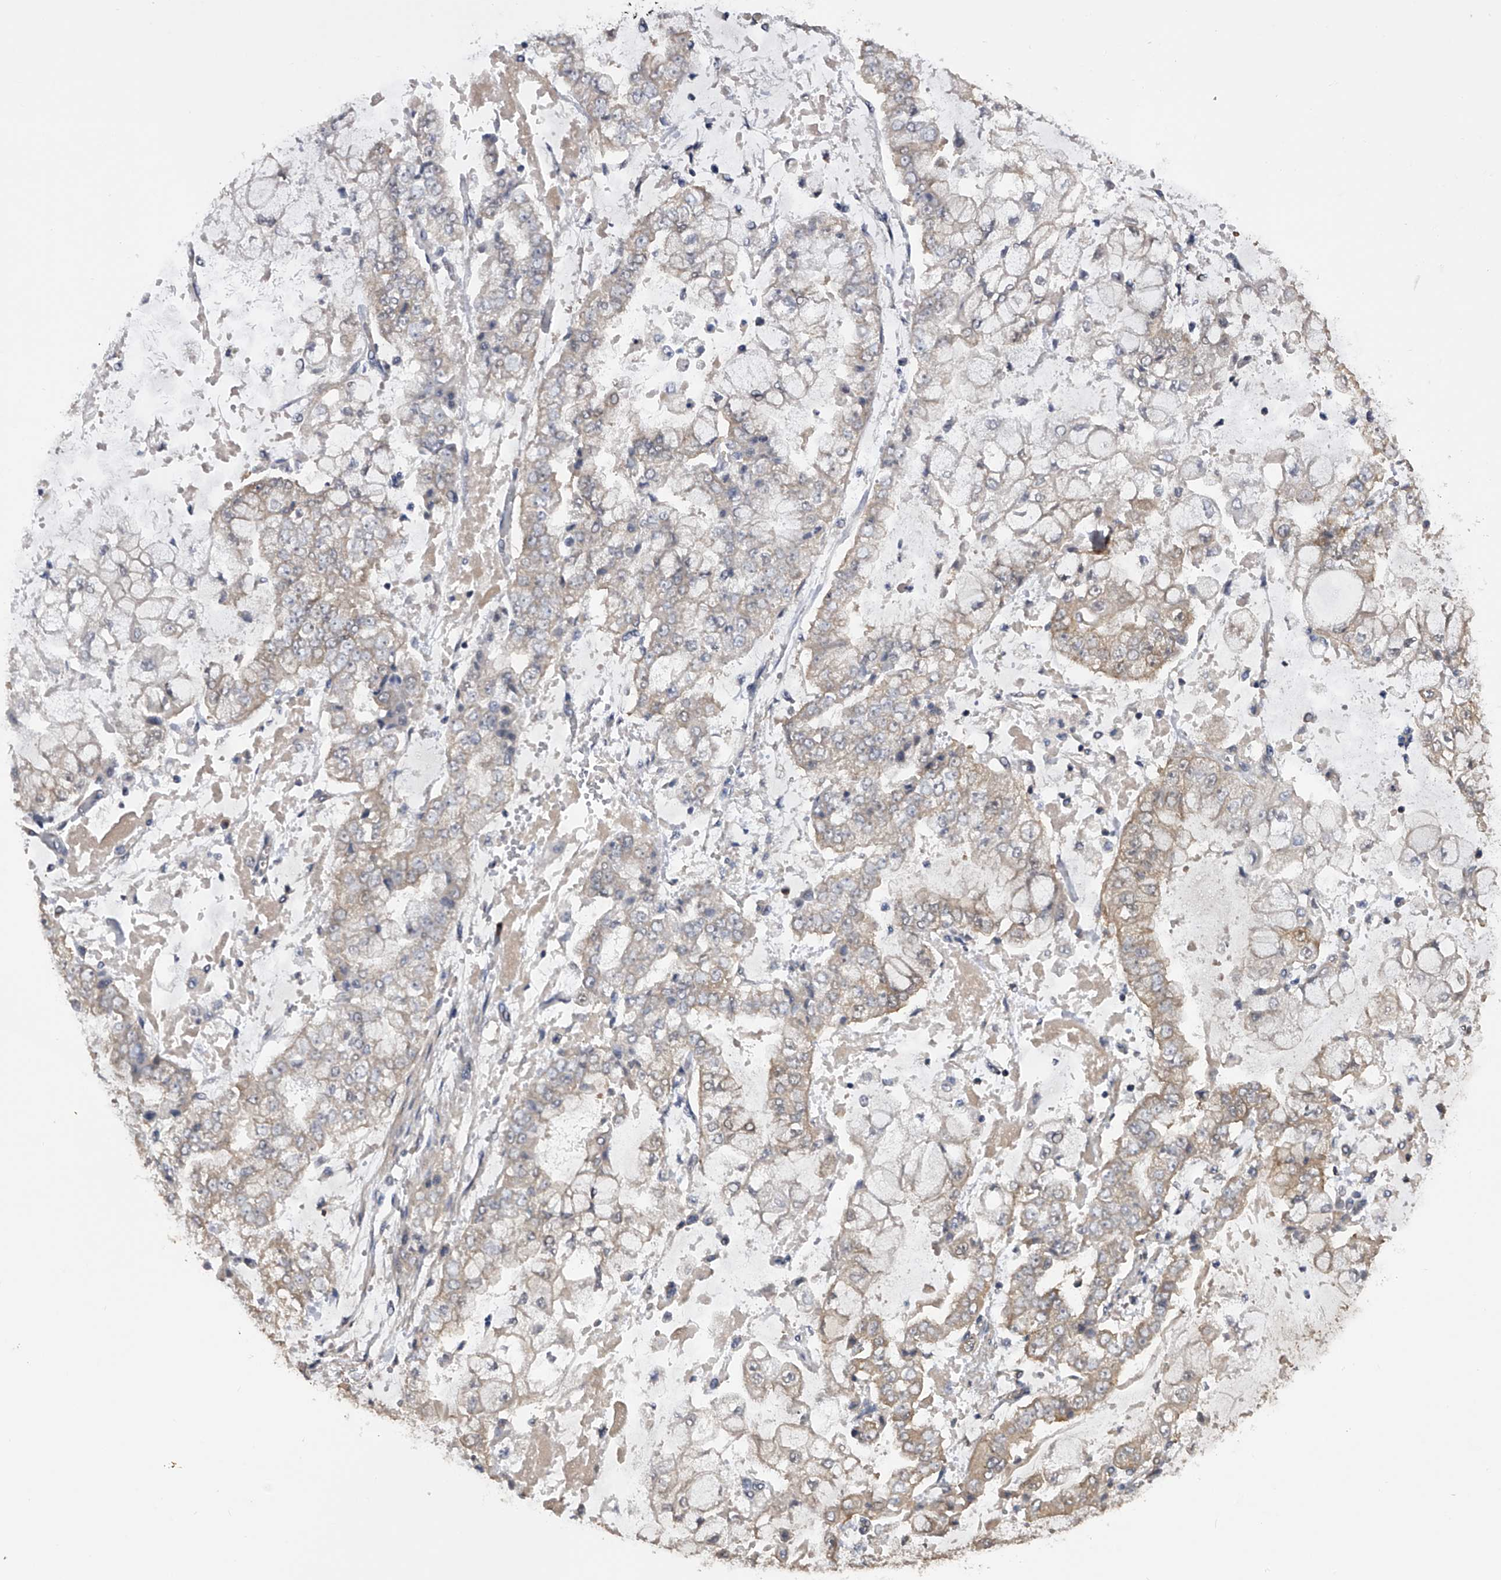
{"staining": {"intensity": "negative", "quantity": "none", "location": "none"}, "tissue": "stomach cancer", "cell_type": "Tumor cells", "image_type": "cancer", "snomed": [{"axis": "morphology", "description": "Adenocarcinoma, NOS"}, {"axis": "topography", "description": "Stomach"}], "caption": "This is an immunohistochemistry (IHC) histopathology image of stomach cancer (adenocarcinoma). There is no positivity in tumor cells.", "gene": "CFAP298", "patient": {"sex": "male", "age": 76}}